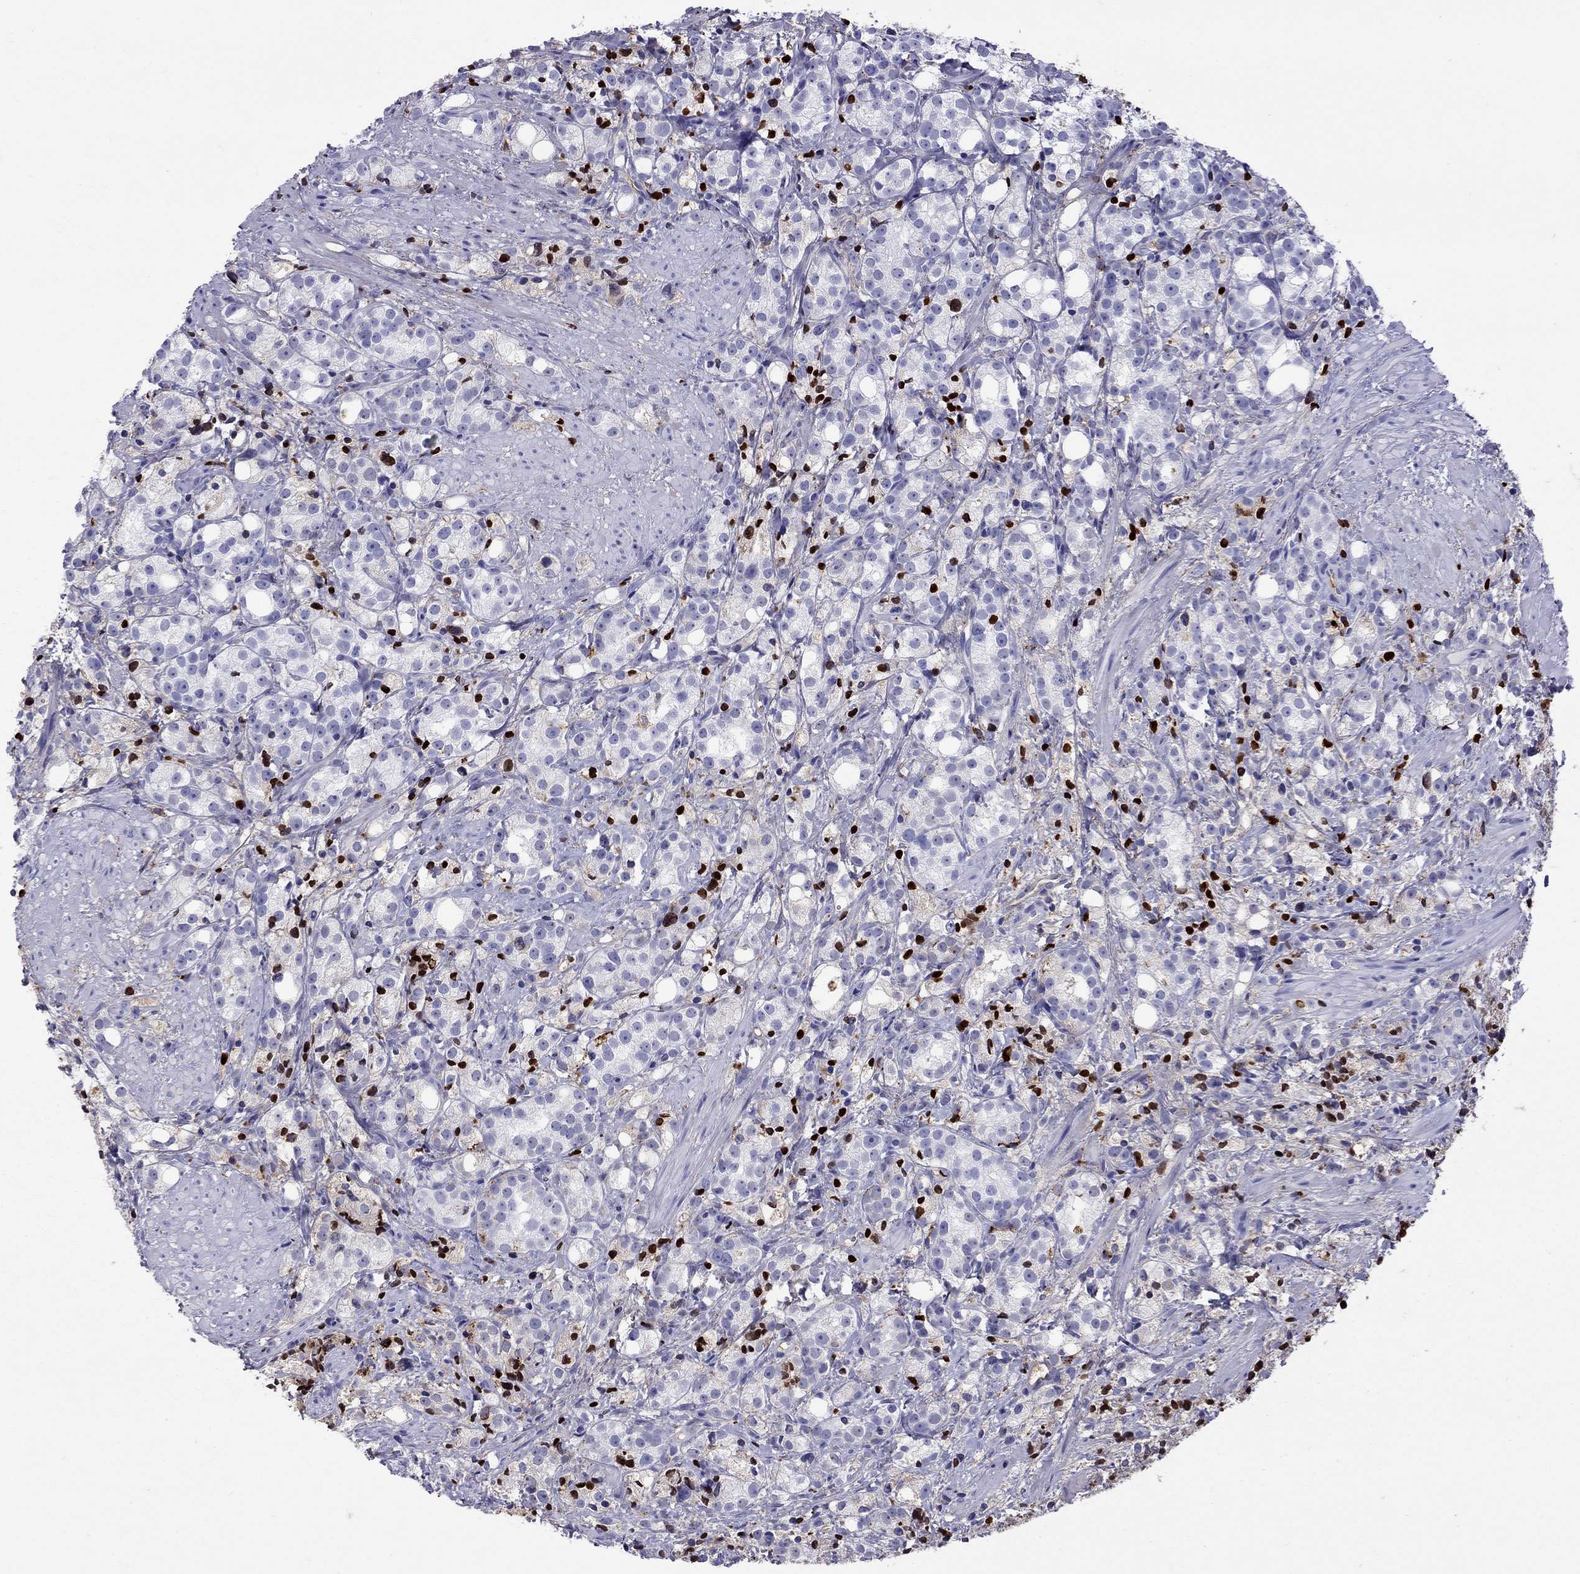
{"staining": {"intensity": "strong", "quantity": "<25%", "location": "cytoplasmic/membranous"}, "tissue": "prostate cancer", "cell_type": "Tumor cells", "image_type": "cancer", "snomed": [{"axis": "morphology", "description": "Adenocarcinoma, High grade"}, {"axis": "topography", "description": "Prostate"}], "caption": "Prostate cancer (adenocarcinoma (high-grade)) was stained to show a protein in brown. There is medium levels of strong cytoplasmic/membranous staining in about <25% of tumor cells. (Brightfield microscopy of DAB IHC at high magnification).", "gene": "SERPINA3", "patient": {"sex": "male", "age": 53}}